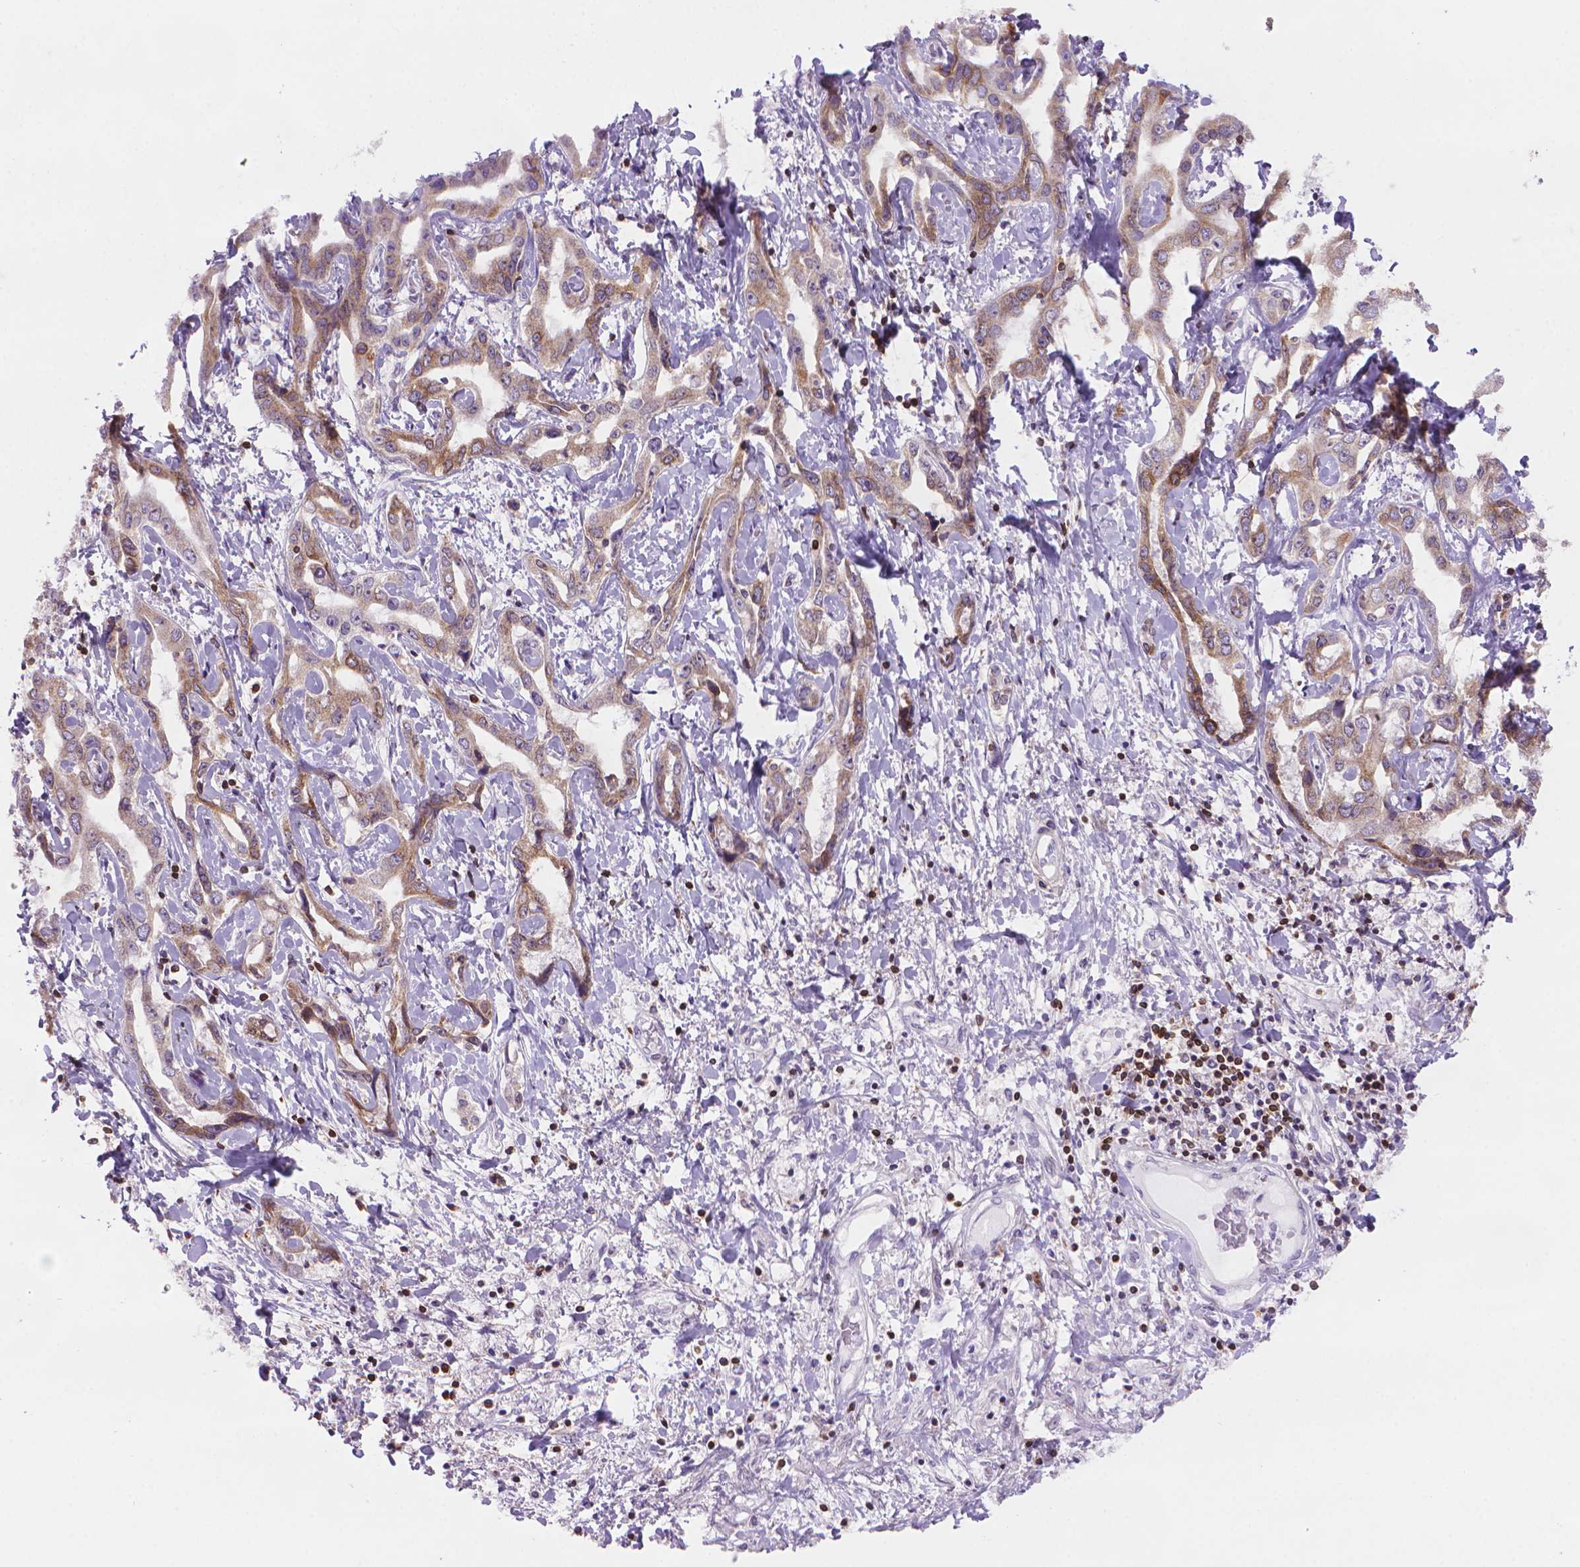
{"staining": {"intensity": "moderate", "quantity": ">75%", "location": "cytoplasmic/membranous"}, "tissue": "liver cancer", "cell_type": "Tumor cells", "image_type": "cancer", "snomed": [{"axis": "morphology", "description": "Cholangiocarcinoma"}, {"axis": "topography", "description": "Liver"}], "caption": "Approximately >75% of tumor cells in liver cancer demonstrate moderate cytoplasmic/membranous protein positivity as visualized by brown immunohistochemical staining.", "gene": "BCL2", "patient": {"sex": "male", "age": 59}}